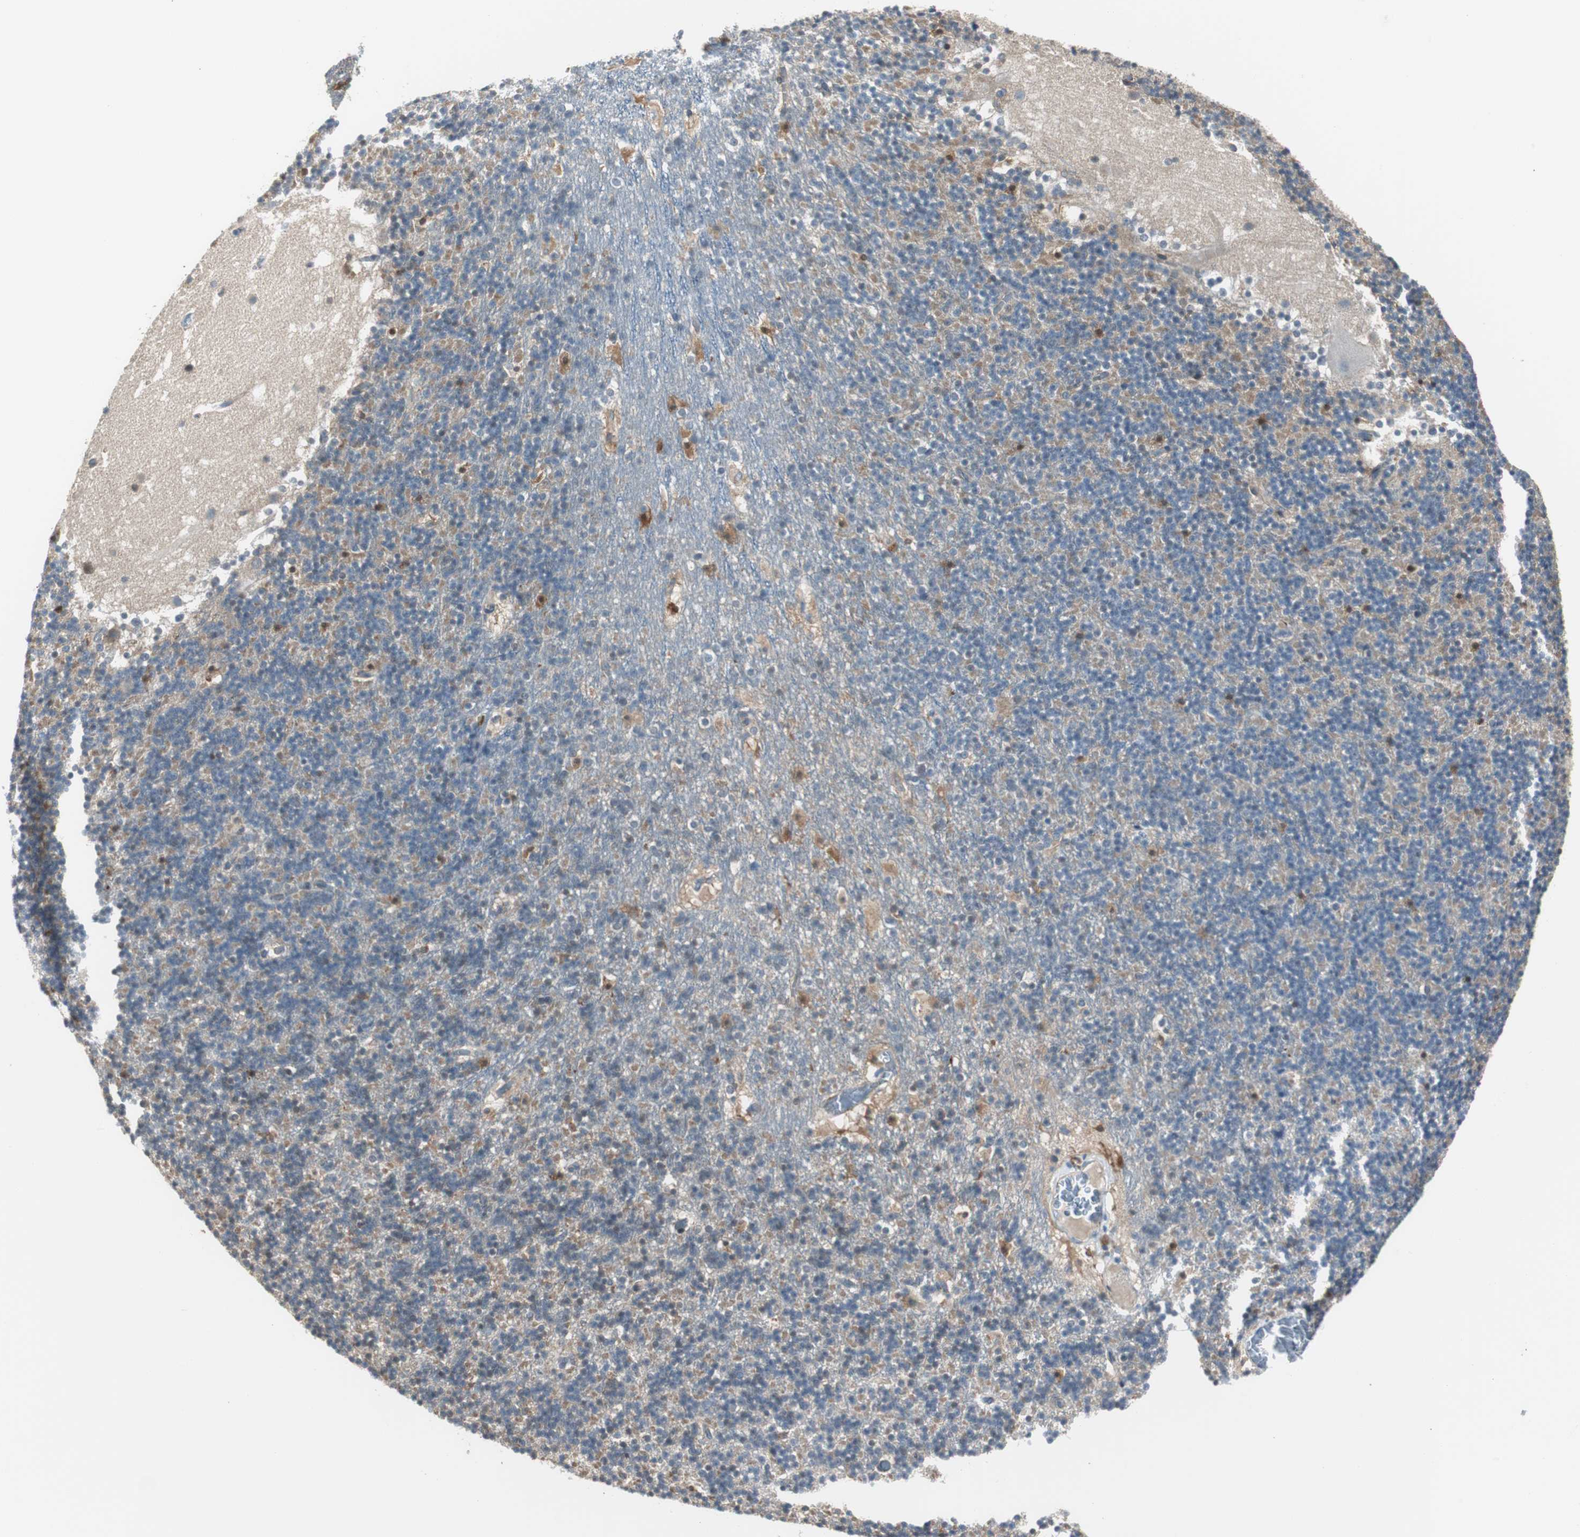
{"staining": {"intensity": "moderate", "quantity": "25%-75%", "location": "cytoplasmic/membranous"}, "tissue": "cerebellum", "cell_type": "Cells in granular layer", "image_type": "normal", "snomed": [{"axis": "morphology", "description": "Normal tissue, NOS"}, {"axis": "topography", "description": "Cerebellum"}], "caption": "IHC histopathology image of normal human cerebellum stained for a protein (brown), which reveals medium levels of moderate cytoplasmic/membranous expression in about 25%-75% of cells in granular layer.", "gene": "STXBP4", "patient": {"sex": "male", "age": 45}}